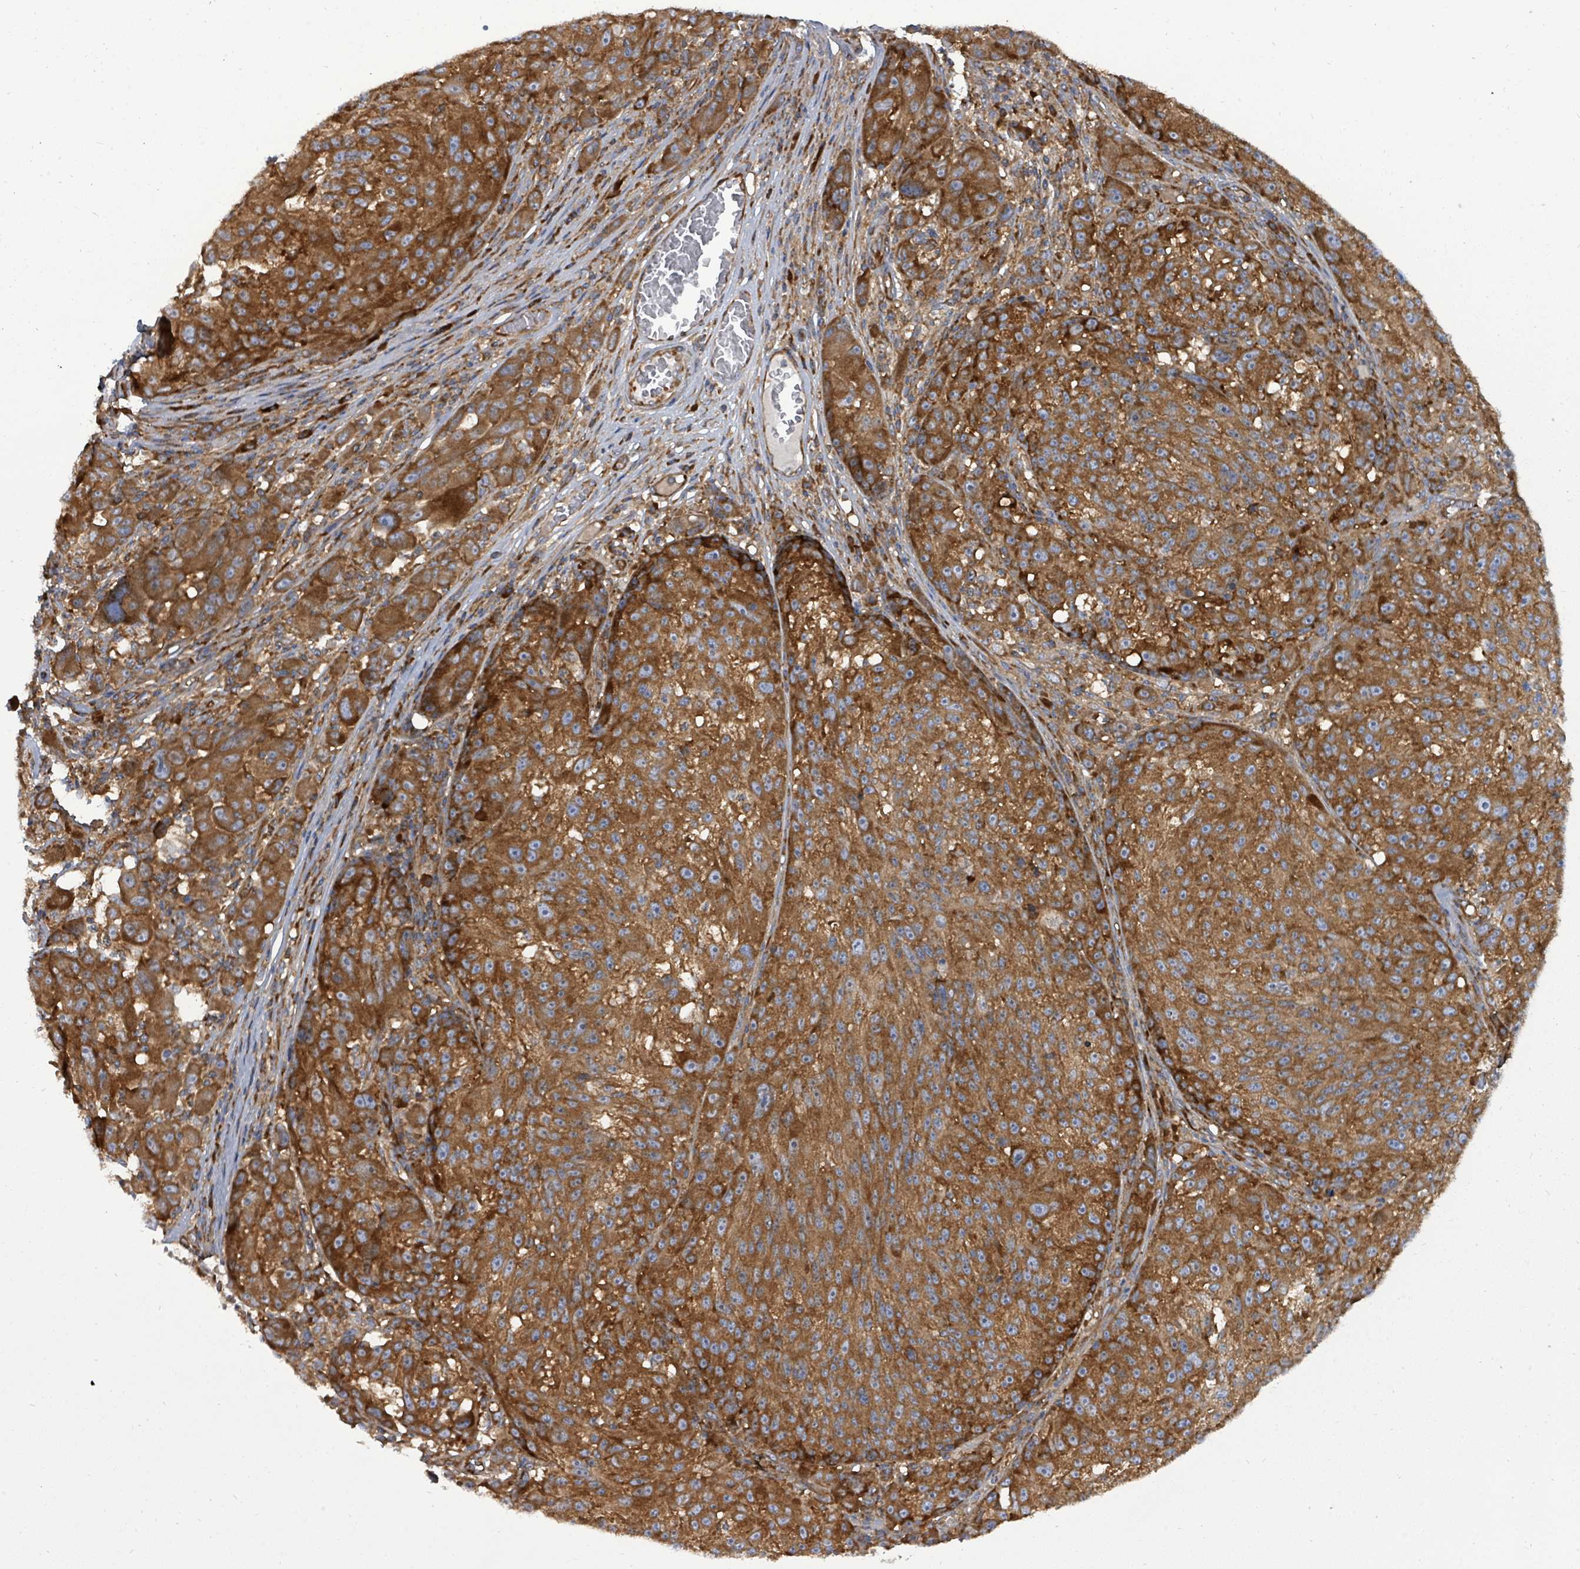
{"staining": {"intensity": "strong", "quantity": ">75%", "location": "cytoplasmic/membranous"}, "tissue": "melanoma", "cell_type": "Tumor cells", "image_type": "cancer", "snomed": [{"axis": "morphology", "description": "Malignant melanoma, NOS"}, {"axis": "topography", "description": "Skin"}], "caption": "Protein expression analysis of melanoma demonstrates strong cytoplasmic/membranous expression in approximately >75% of tumor cells.", "gene": "EIF3C", "patient": {"sex": "male", "age": 53}}